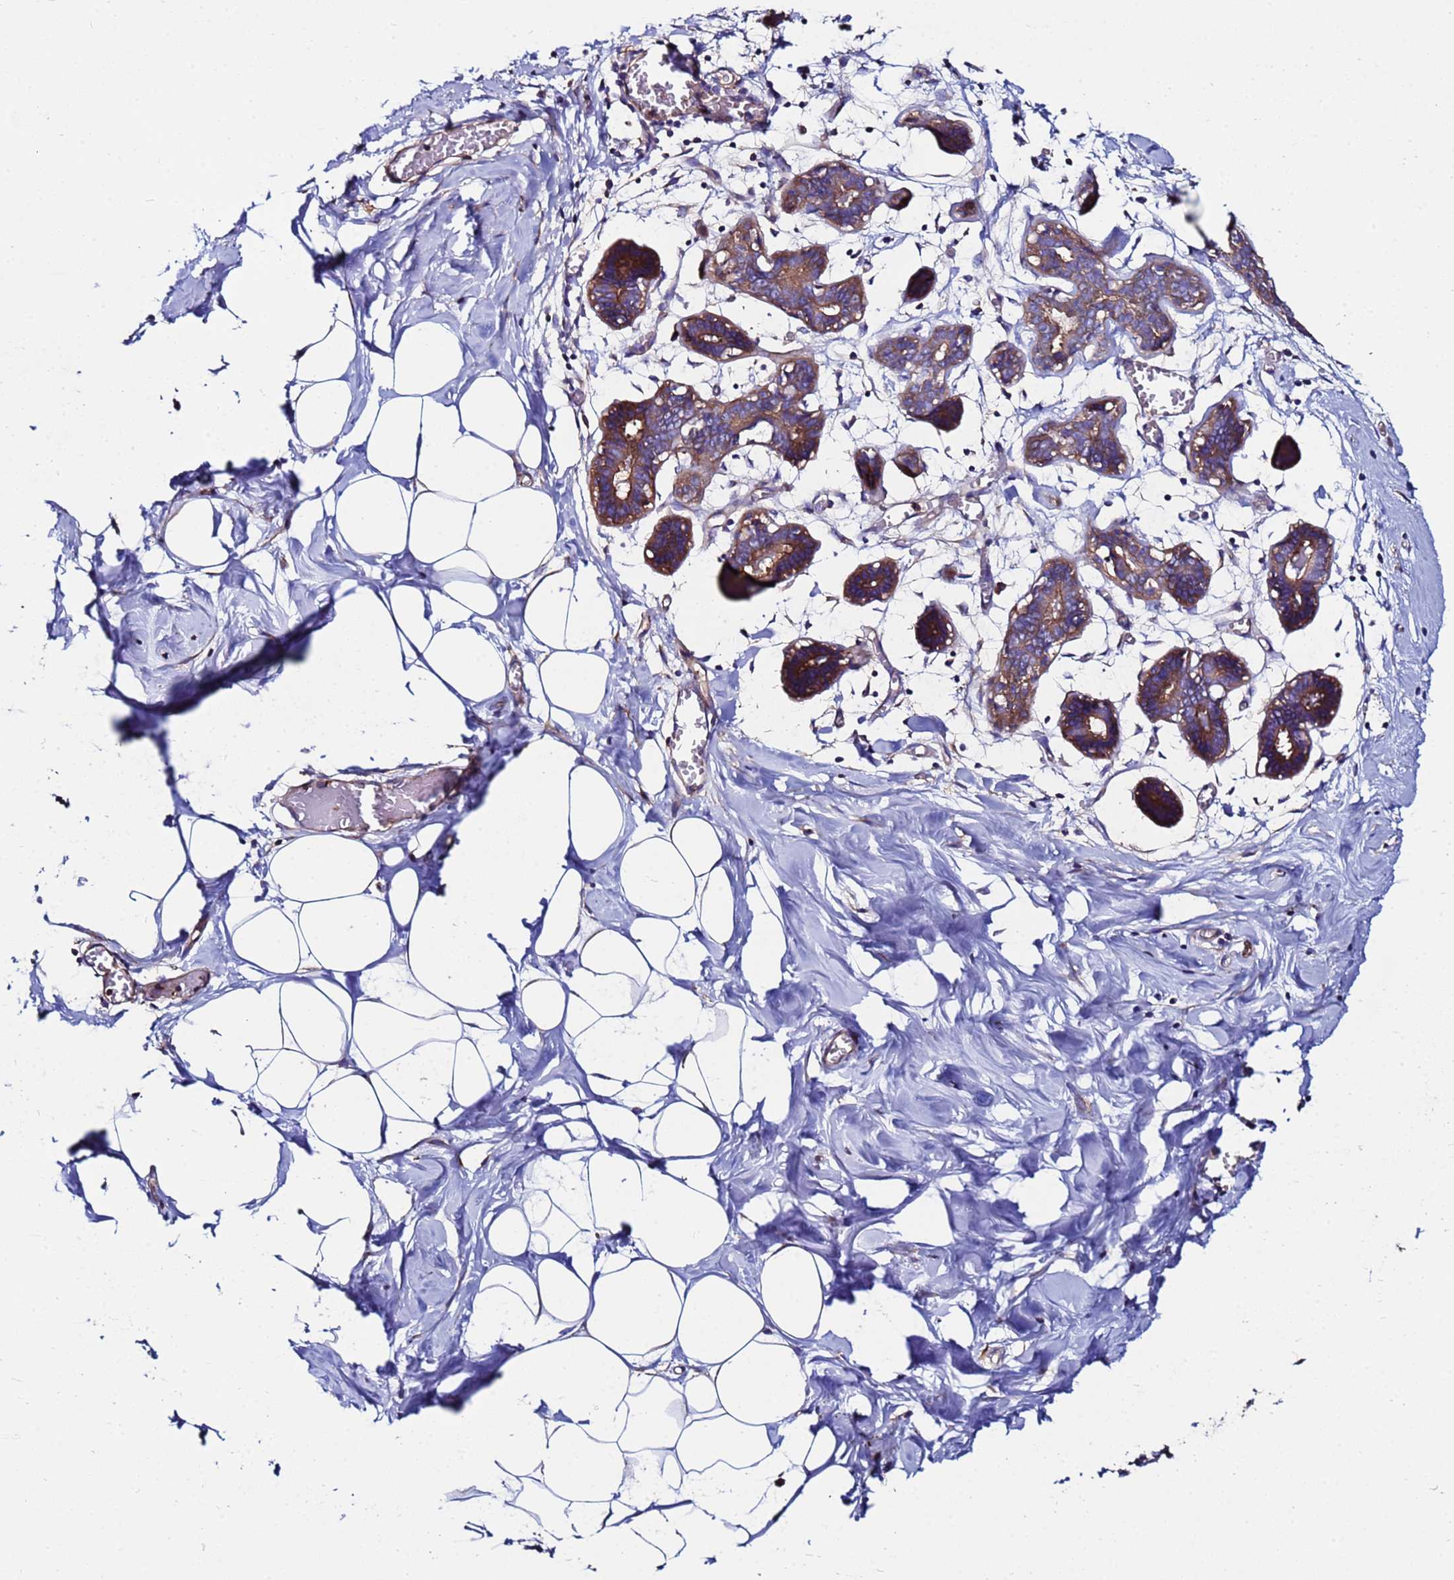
{"staining": {"intensity": "negative", "quantity": "none", "location": "none"}, "tissue": "breast", "cell_type": "Adipocytes", "image_type": "normal", "snomed": [{"axis": "morphology", "description": "Normal tissue, NOS"}, {"axis": "topography", "description": "Breast"}], "caption": "A high-resolution photomicrograph shows IHC staining of unremarkable breast, which reveals no significant expression in adipocytes. (DAB (3,3'-diaminobenzidine) IHC, high magnification).", "gene": "POTEE", "patient": {"sex": "female", "age": 27}}